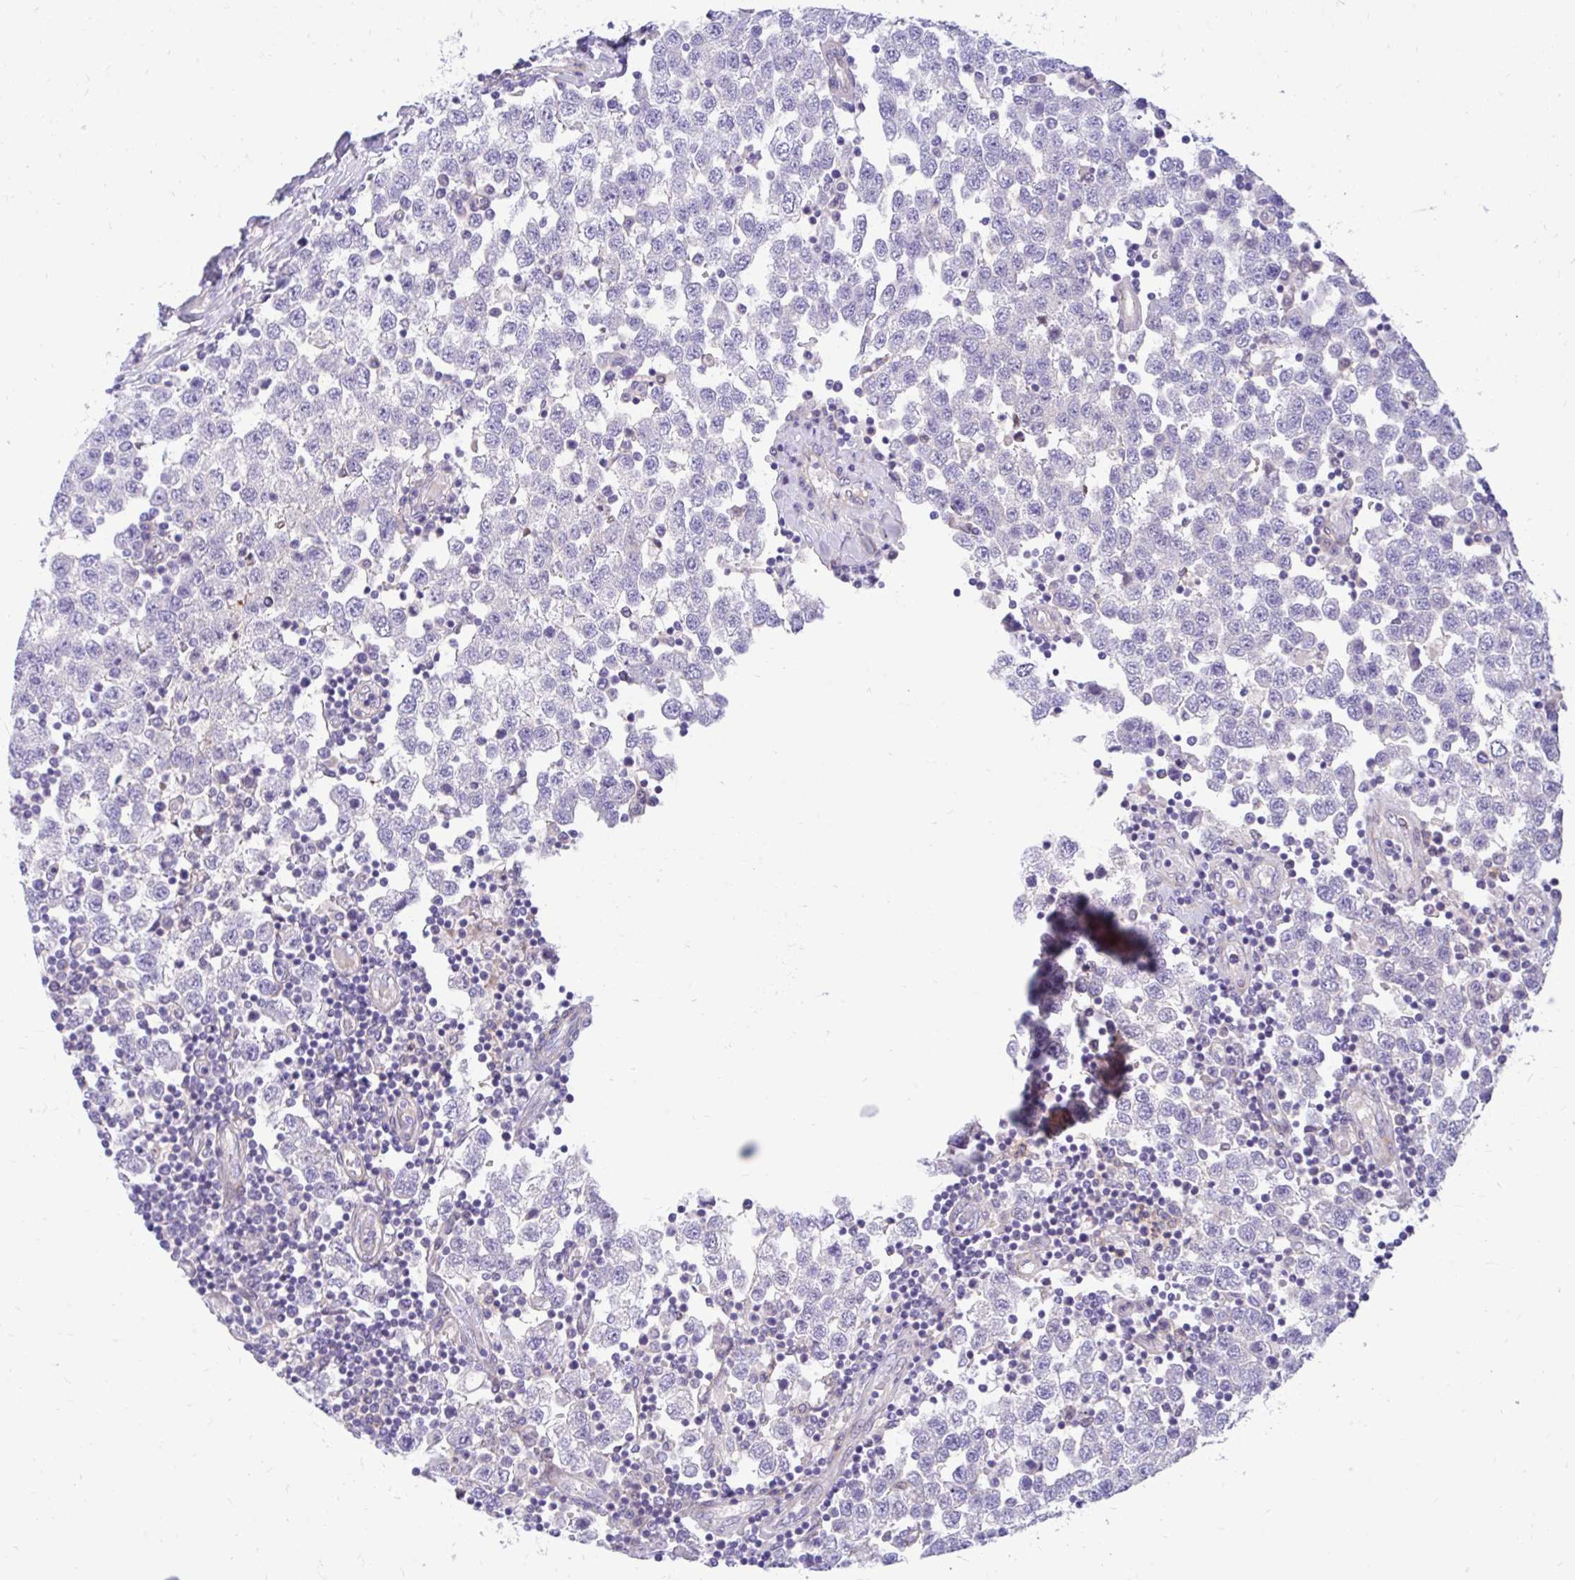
{"staining": {"intensity": "negative", "quantity": "none", "location": "none"}, "tissue": "testis cancer", "cell_type": "Tumor cells", "image_type": "cancer", "snomed": [{"axis": "morphology", "description": "Seminoma, NOS"}, {"axis": "topography", "description": "Testis"}], "caption": "A micrograph of human testis cancer (seminoma) is negative for staining in tumor cells.", "gene": "ESPNL", "patient": {"sex": "male", "age": 34}}